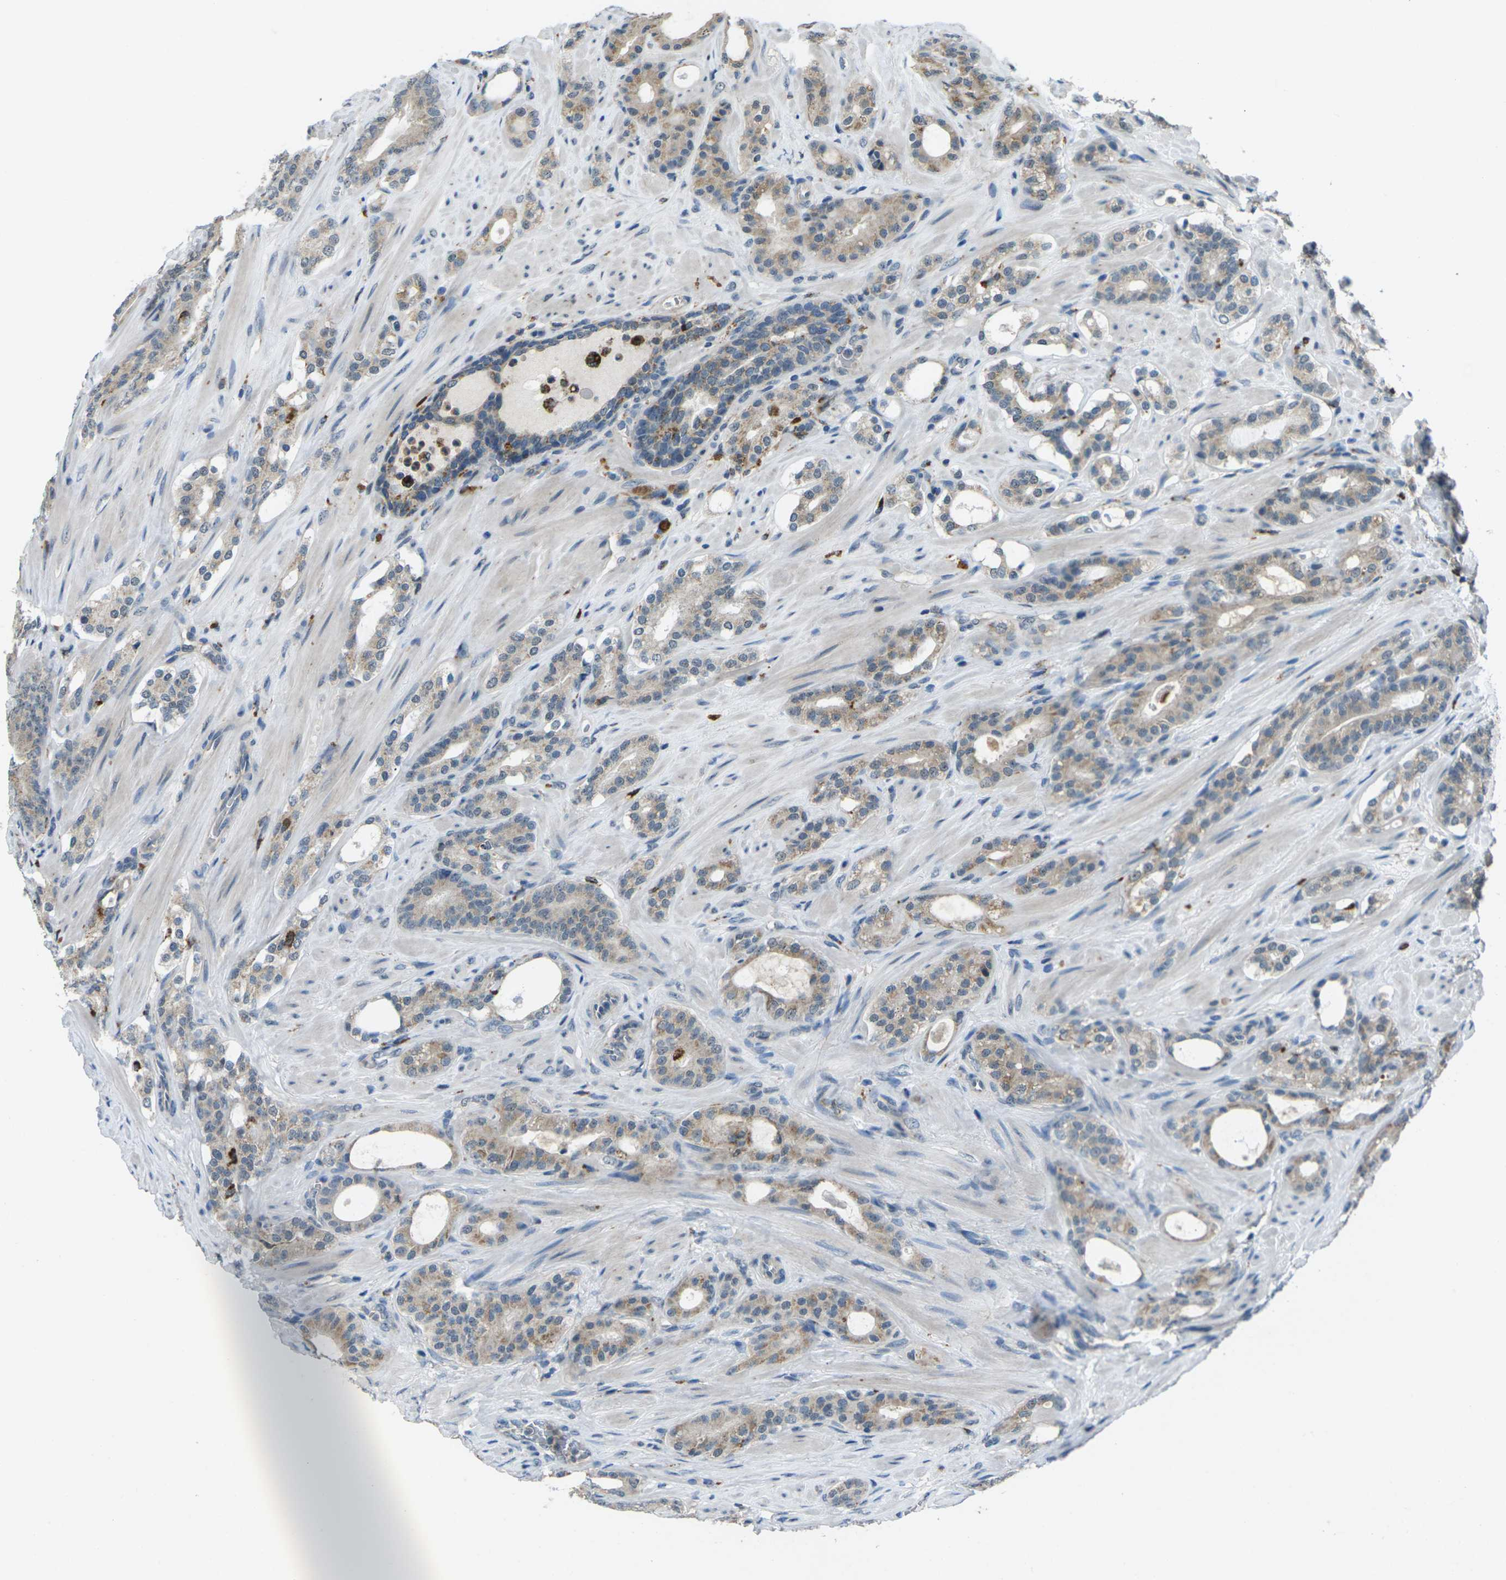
{"staining": {"intensity": "weak", "quantity": "25%-75%", "location": "cytoplasmic/membranous"}, "tissue": "prostate cancer", "cell_type": "Tumor cells", "image_type": "cancer", "snomed": [{"axis": "morphology", "description": "Adenocarcinoma, Low grade"}, {"axis": "topography", "description": "Prostate"}], "caption": "Approximately 25%-75% of tumor cells in human prostate cancer (low-grade adenocarcinoma) exhibit weak cytoplasmic/membranous protein positivity as visualized by brown immunohistochemical staining.", "gene": "SLC31A2", "patient": {"sex": "male", "age": 63}}